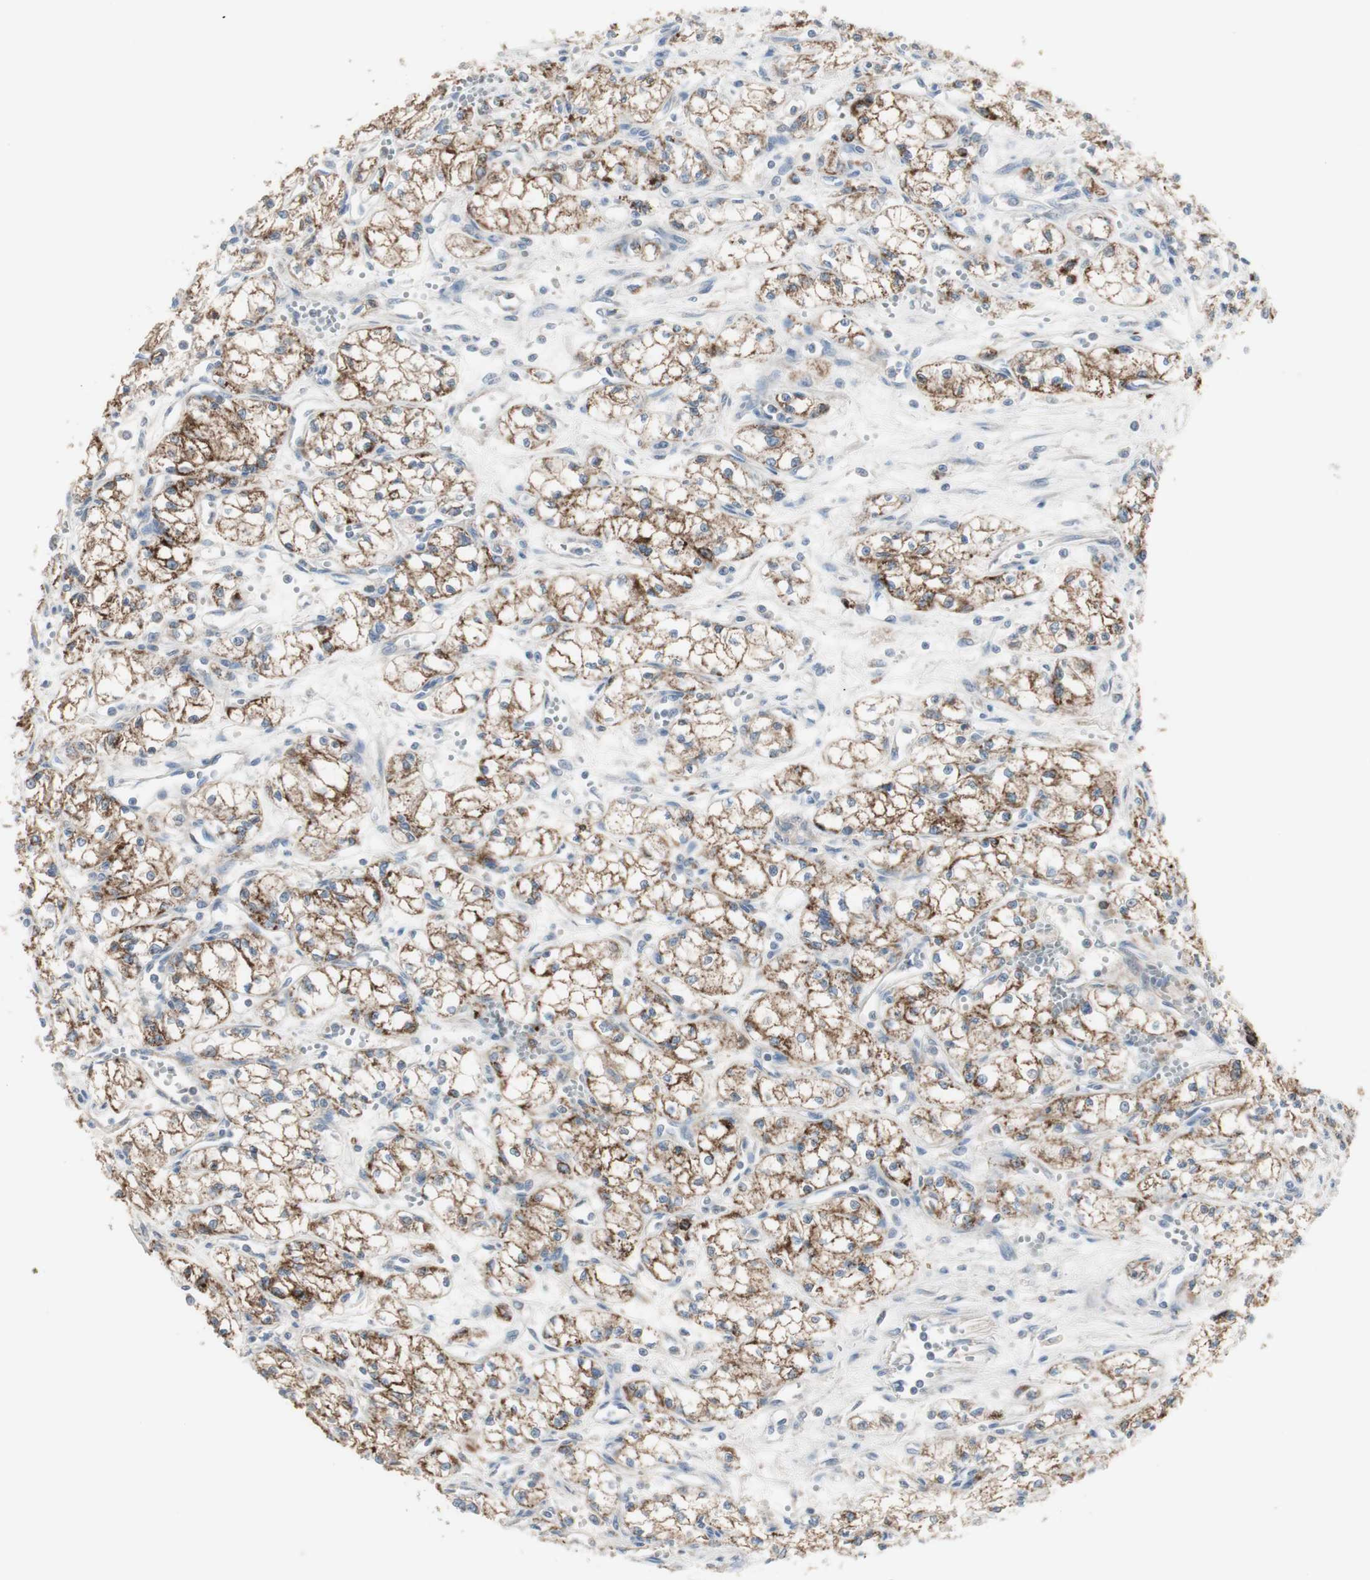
{"staining": {"intensity": "weak", "quantity": ">75%", "location": "cytoplasmic/membranous"}, "tissue": "renal cancer", "cell_type": "Tumor cells", "image_type": "cancer", "snomed": [{"axis": "morphology", "description": "Normal tissue, NOS"}, {"axis": "morphology", "description": "Adenocarcinoma, NOS"}, {"axis": "topography", "description": "Kidney"}], "caption": "IHC staining of renal cancer (adenocarcinoma), which shows low levels of weak cytoplasmic/membranous positivity in approximately >75% of tumor cells indicating weak cytoplasmic/membranous protein positivity. The staining was performed using DAB (3,3'-diaminobenzidine) (brown) for protein detection and nuclei were counterstained in hematoxylin (blue).", "gene": "C3orf52", "patient": {"sex": "male", "age": 59}}